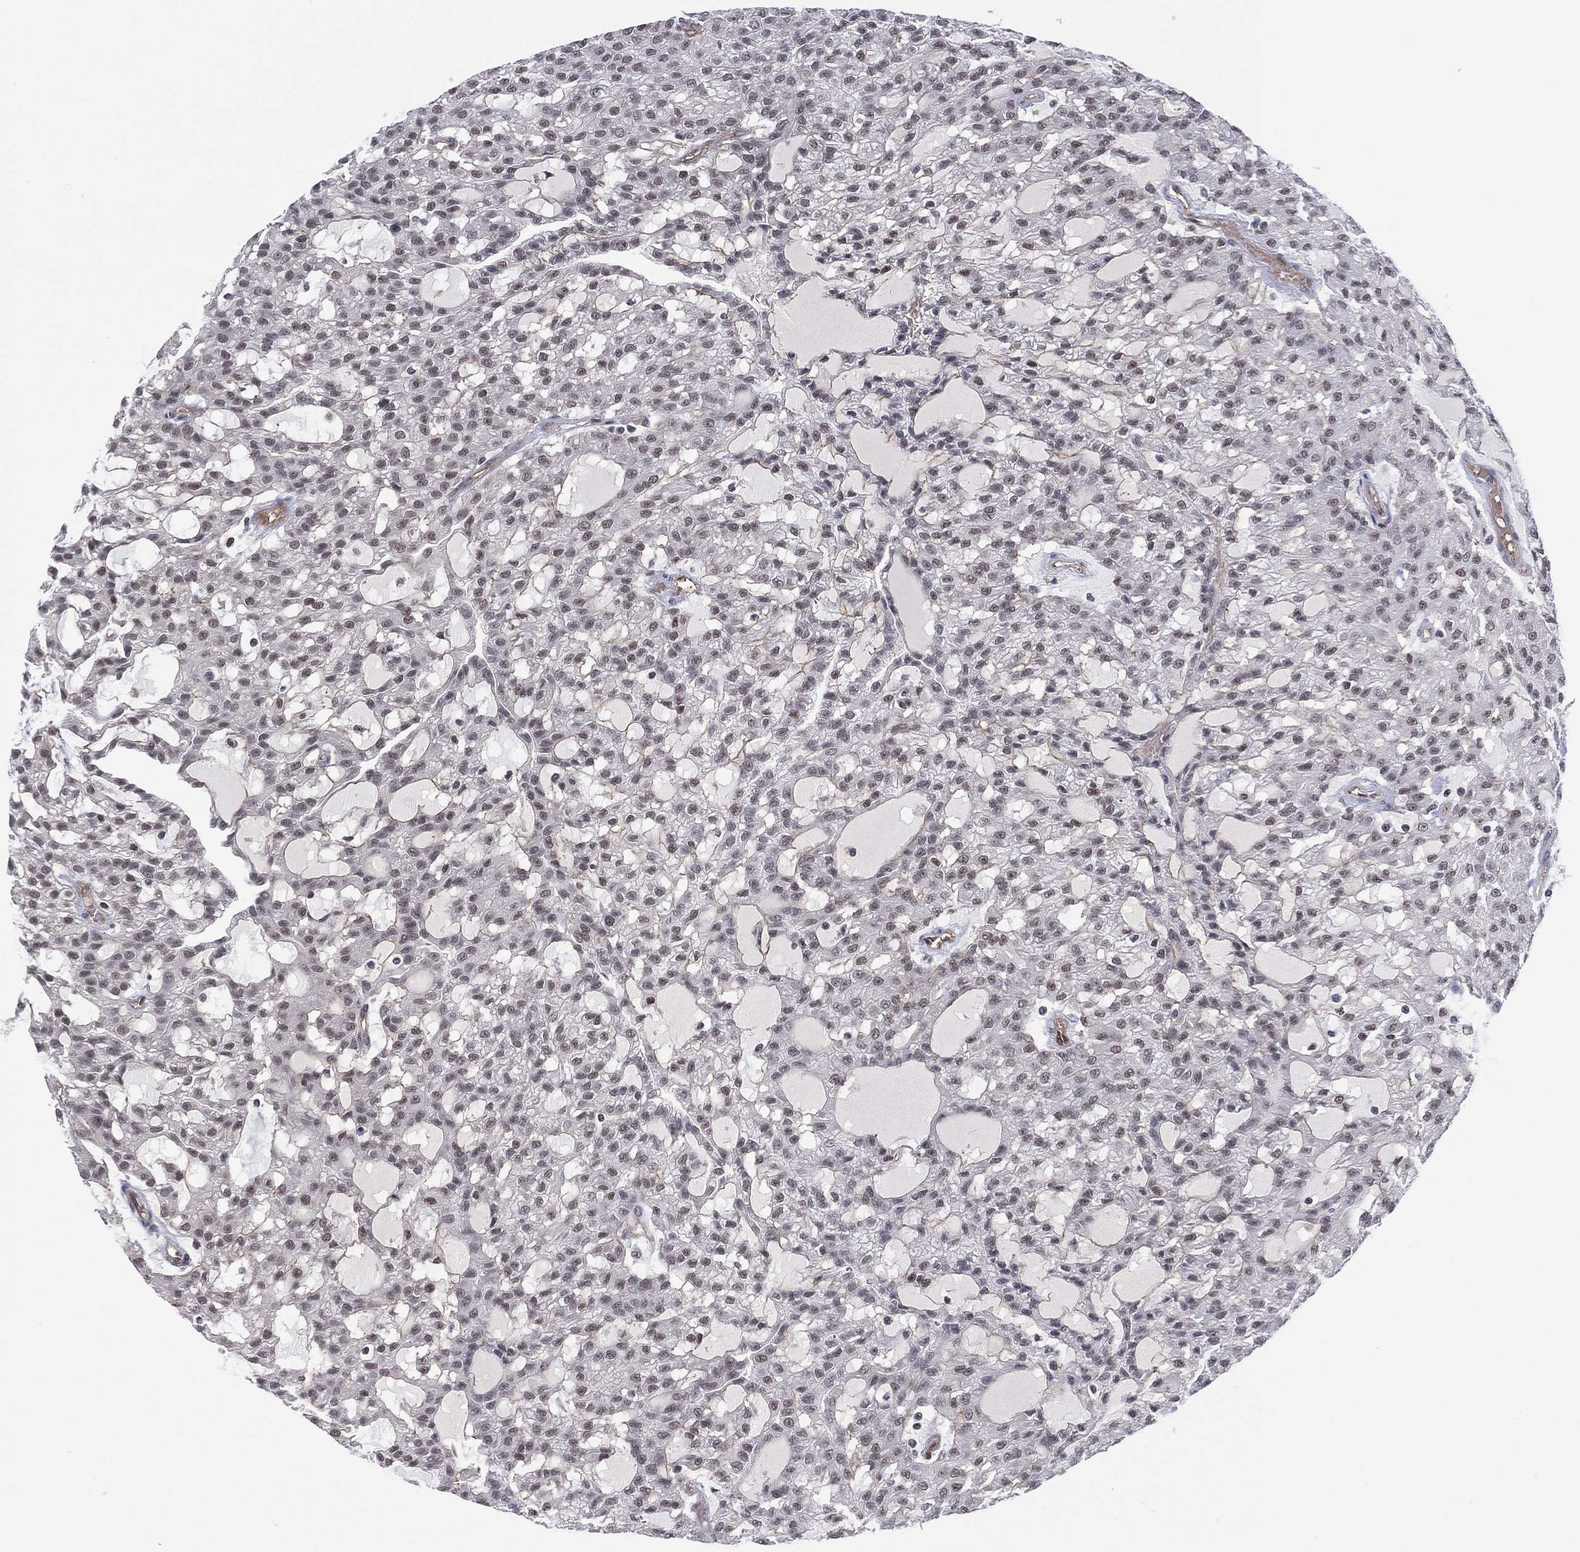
{"staining": {"intensity": "negative", "quantity": "none", "location": "none"}, "tissue": "renal cancer", "cell_type": "Tumor cells", "image_type": "cancer", "snomed": [{"axis": "morphology", "description": "Adenocarcinoma, NOS"}, {"axis": "topography", "description": "Kidney"}], "caption": "The histopathology image shows no staining of tumor cells in adenocarcinoma (renal).", "gene": "GSE1", "patient": {"sex": "male", "age": 63}}